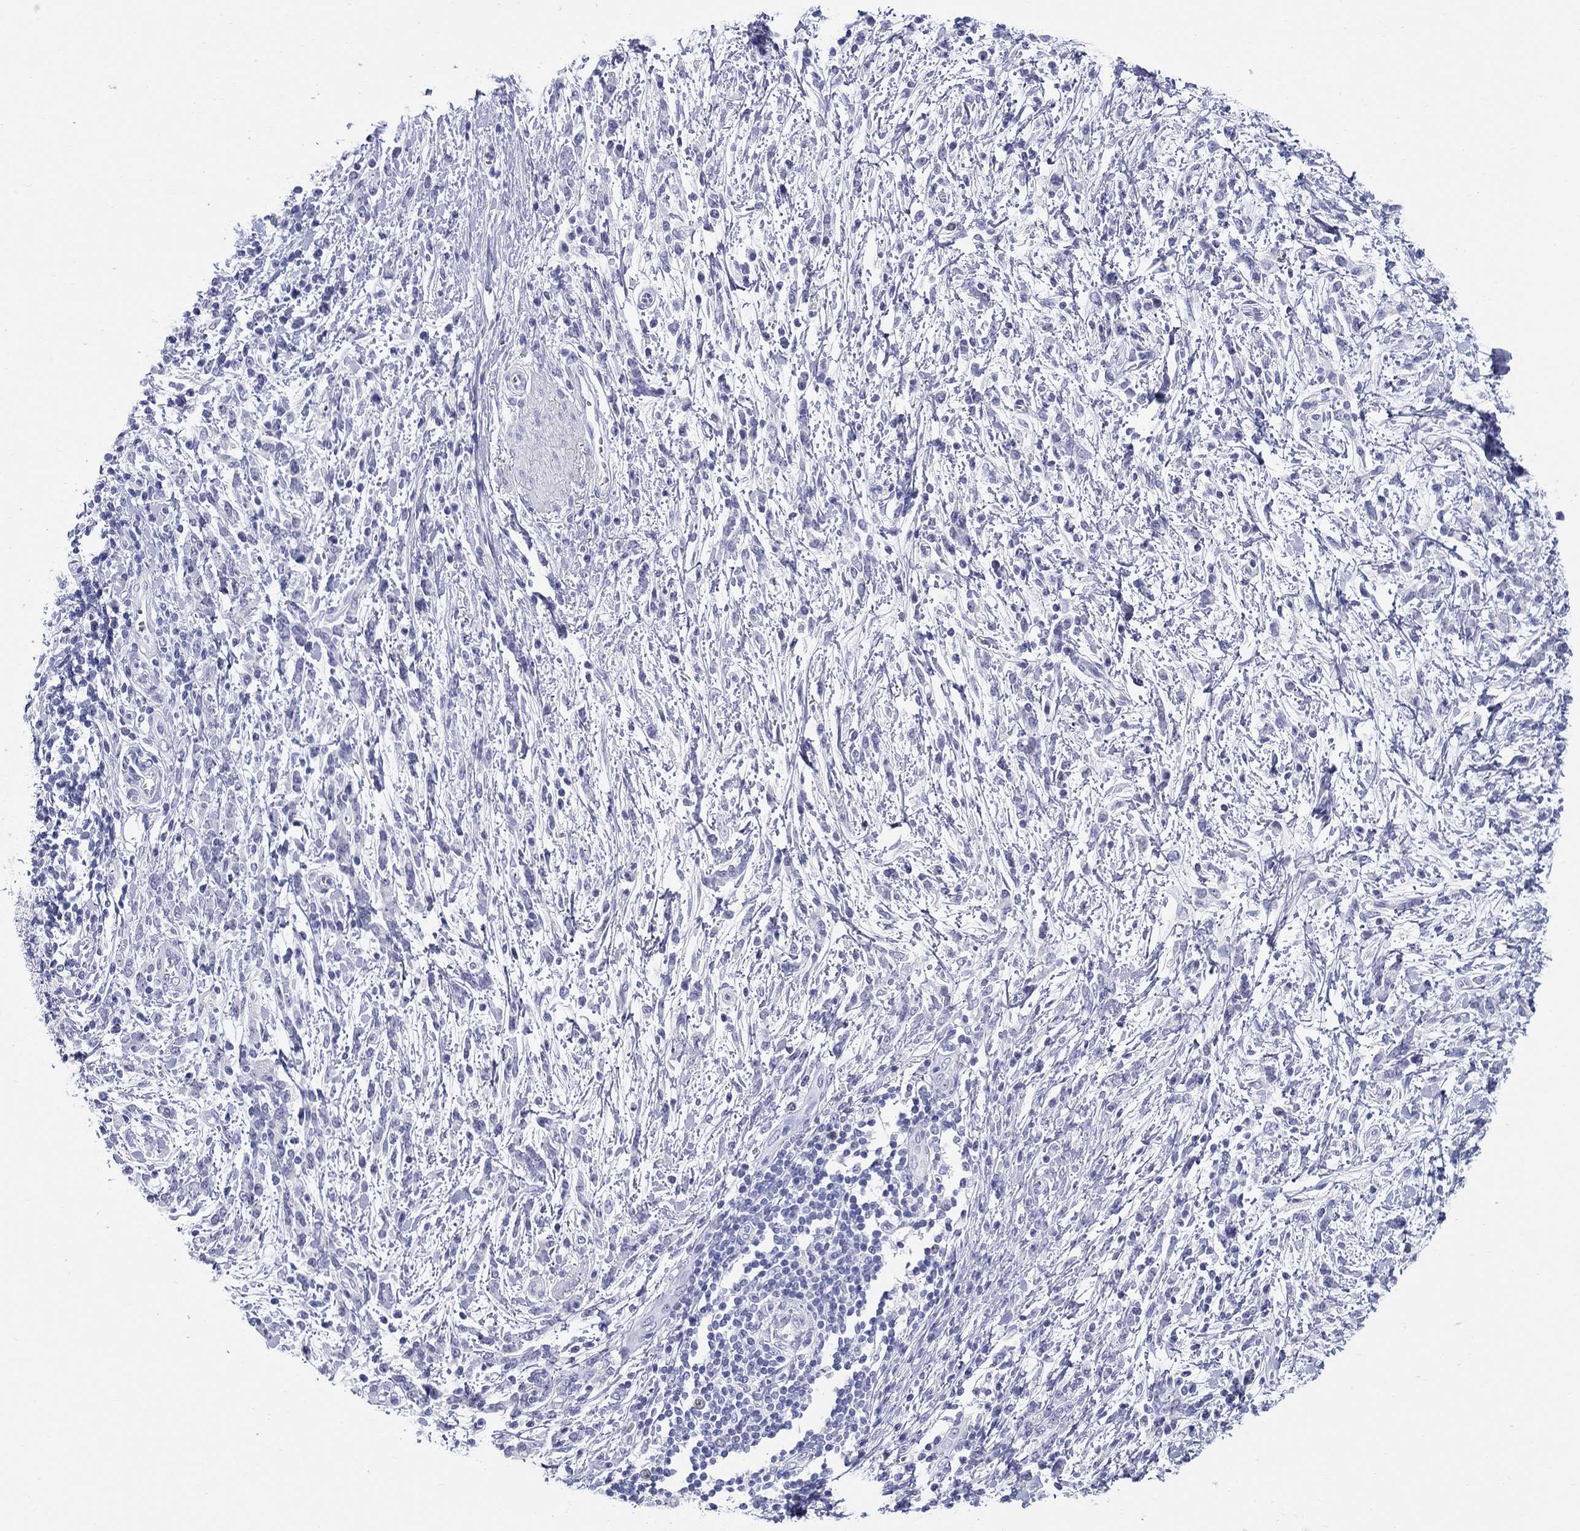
{"staining": {"intensity": "negative", "quantity": "none", "location": "none"}, "tissue": "stomach cancer", "cell_type": "Tumor cells", "image_type": "cancer", "snomed": [{"axis": "morphology", "description": "Adenocarcinoma, NOS"}, {"axis": "topography", "description": "Stomach"}], "caption": "DAB immunohistochemical staining of human stomach adenocarcinoma shows no significant expression in tumor cells.", "gene": "LAMP5", "patient": {"sex": "female", "age": 57}}